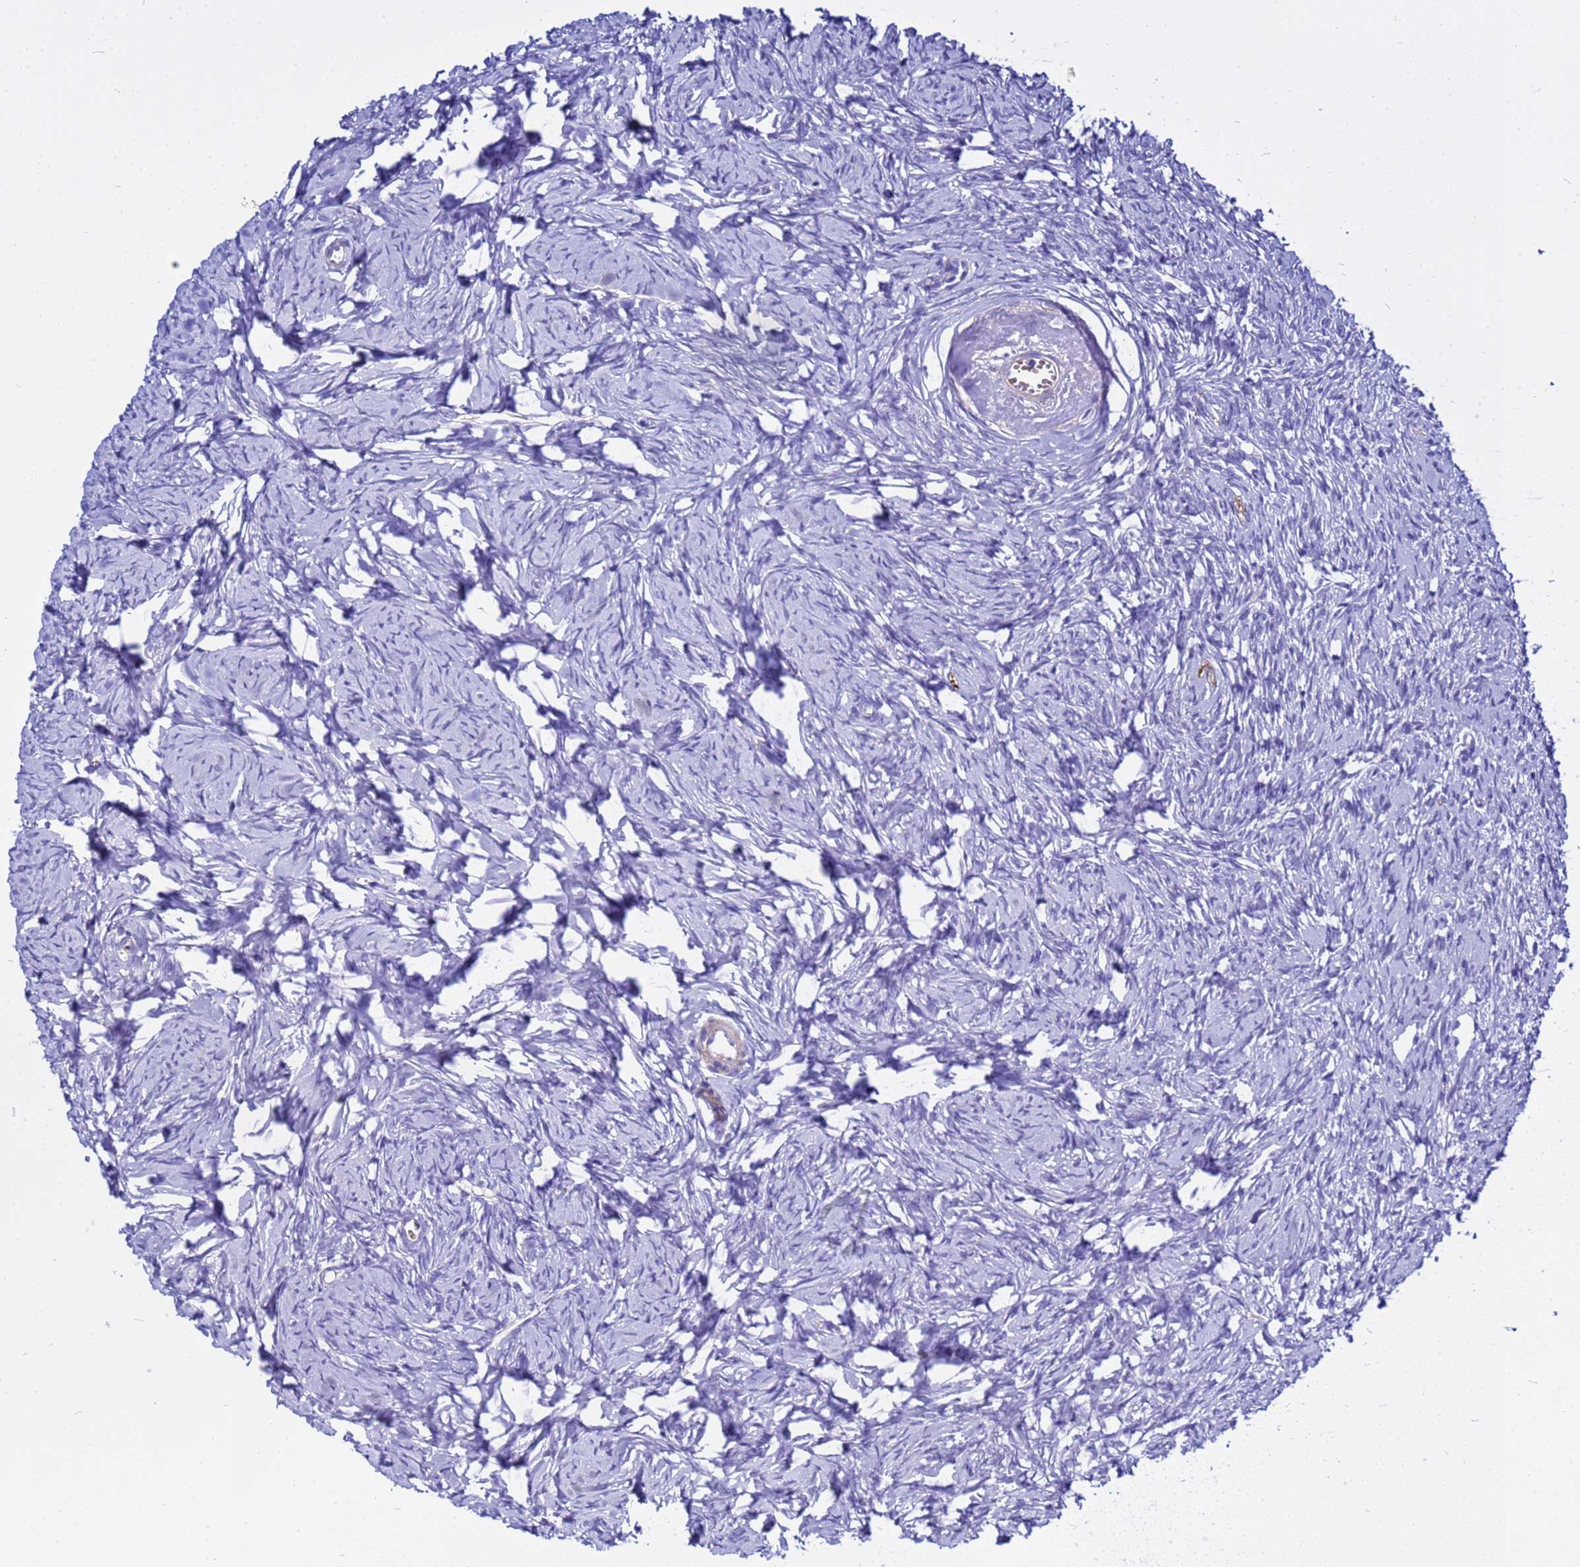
{"staining": {"intensity": "negative", "quantity": "none", "location": "none"}, "tissue": "ovary", "cell_type": "Ovarian stroma cells", "image_type": "normal", "snomed": [{"axis": "morphology", "description": "Normal tissue, NOS"}, {"axis": "topography", "description": "Ovary"}], "caption": "A high-resolution photomicrograph shows immunohistochemistry staining of unremarkable ovary, which displays no significant staining in ovarian stroma cells. (Stains: DAB (3,3'-diaminobenzidine) IHC with hematoxylin counter stain, Microscopy: brightfield microscopy at high magnification).", "gene": "USP18", "patient": {"sex": "female", "age": 51}}